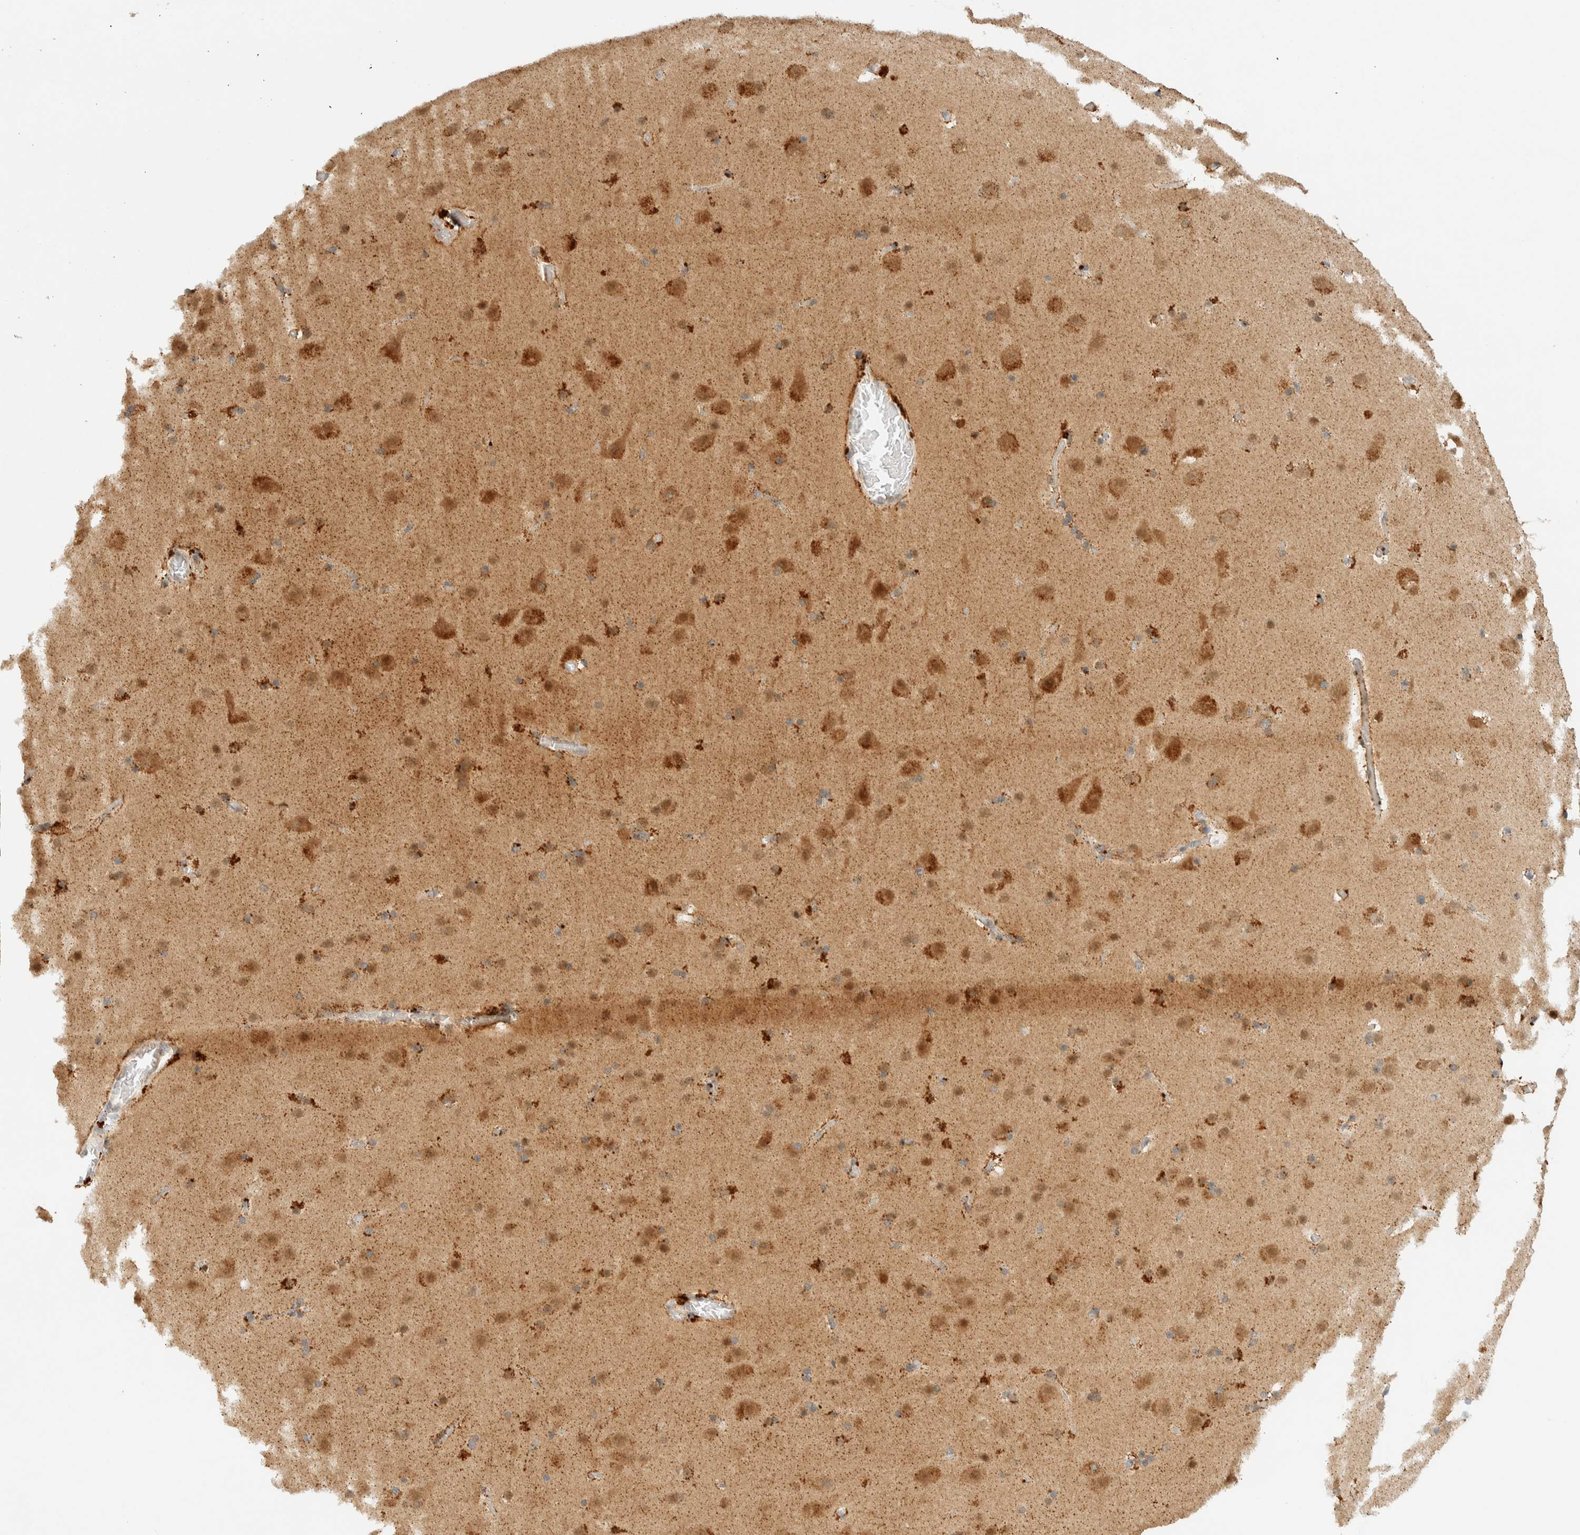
{"staining": {"intensity": "negative", "quantity": "none", "location": "none"}, "tissue": "cerebral cortex", "cell_type": "Endothelial cells", "image_type": "normal", "snomed": [{"axis": "morphology", "description": "Normal tissue, NOS"}, {"axis": "topography", "description": "Cerebral cortex"}], "caption": "IHC of benign cerebral cortex demonstrates no expression in endothelial cells.", "gene": "KIFAP3", "patient": {"sex": "male", "age": 57}}